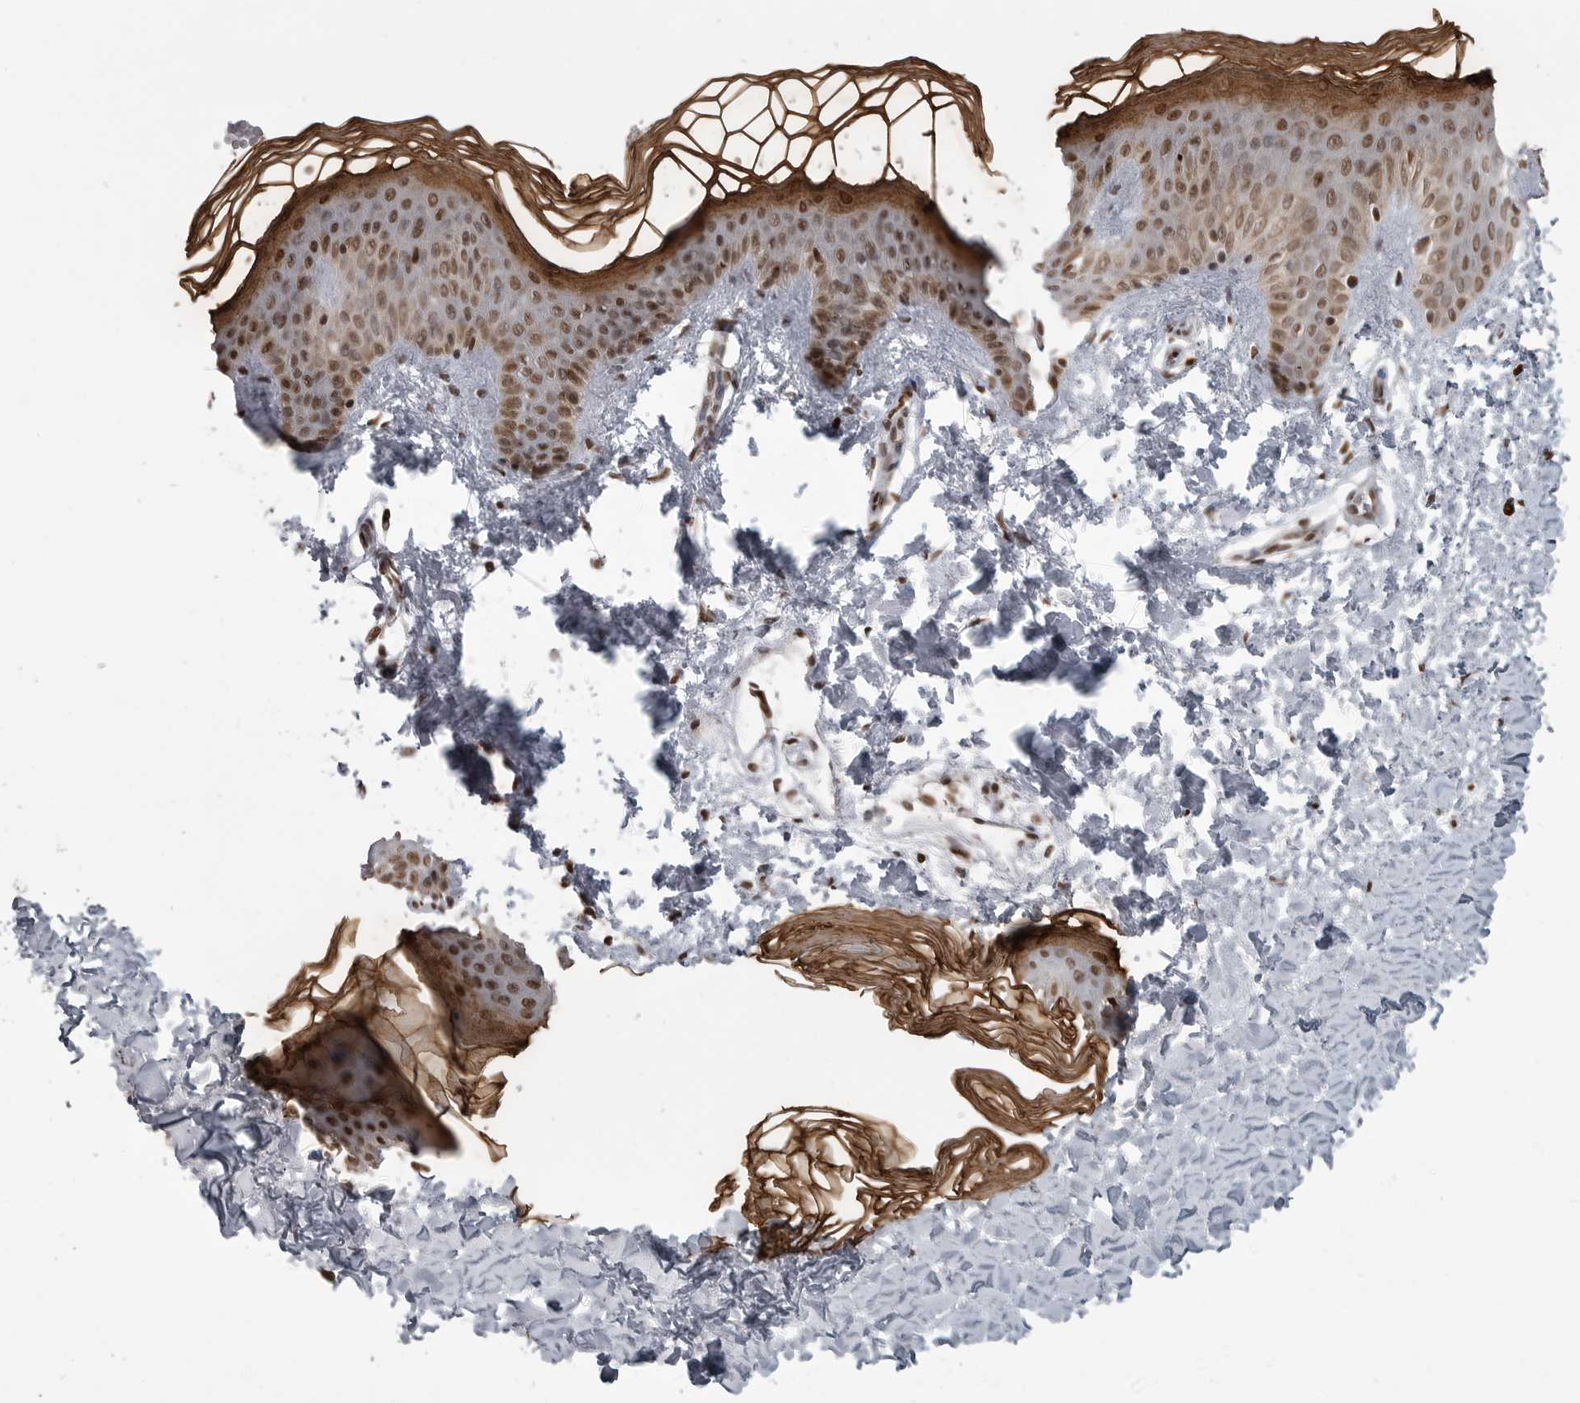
{"staining": {"intensity": "strong", "quantity": ">75%", "location": "nuclear"}, "tissue": "skin", "cell_type": "Fibroblasts", "image_type": "normal", "snomed": [{"axis": "morphology", "description": "Normal tissue, NOS"}, {"axis": "morphology", "description": "Neoplasm, benign, NOS"}, {"axis": "topography", "description": "Skin"}, {"axis": "topography", "description": "Soft tissue"}], "caption": "This micrograph exhibits IHC staining of unremarkable skin, with high strong nuclear staining in about >75% of fibroblasts.", "gene": "YAF2", "patient": {"sex": "male", "age": 26}}